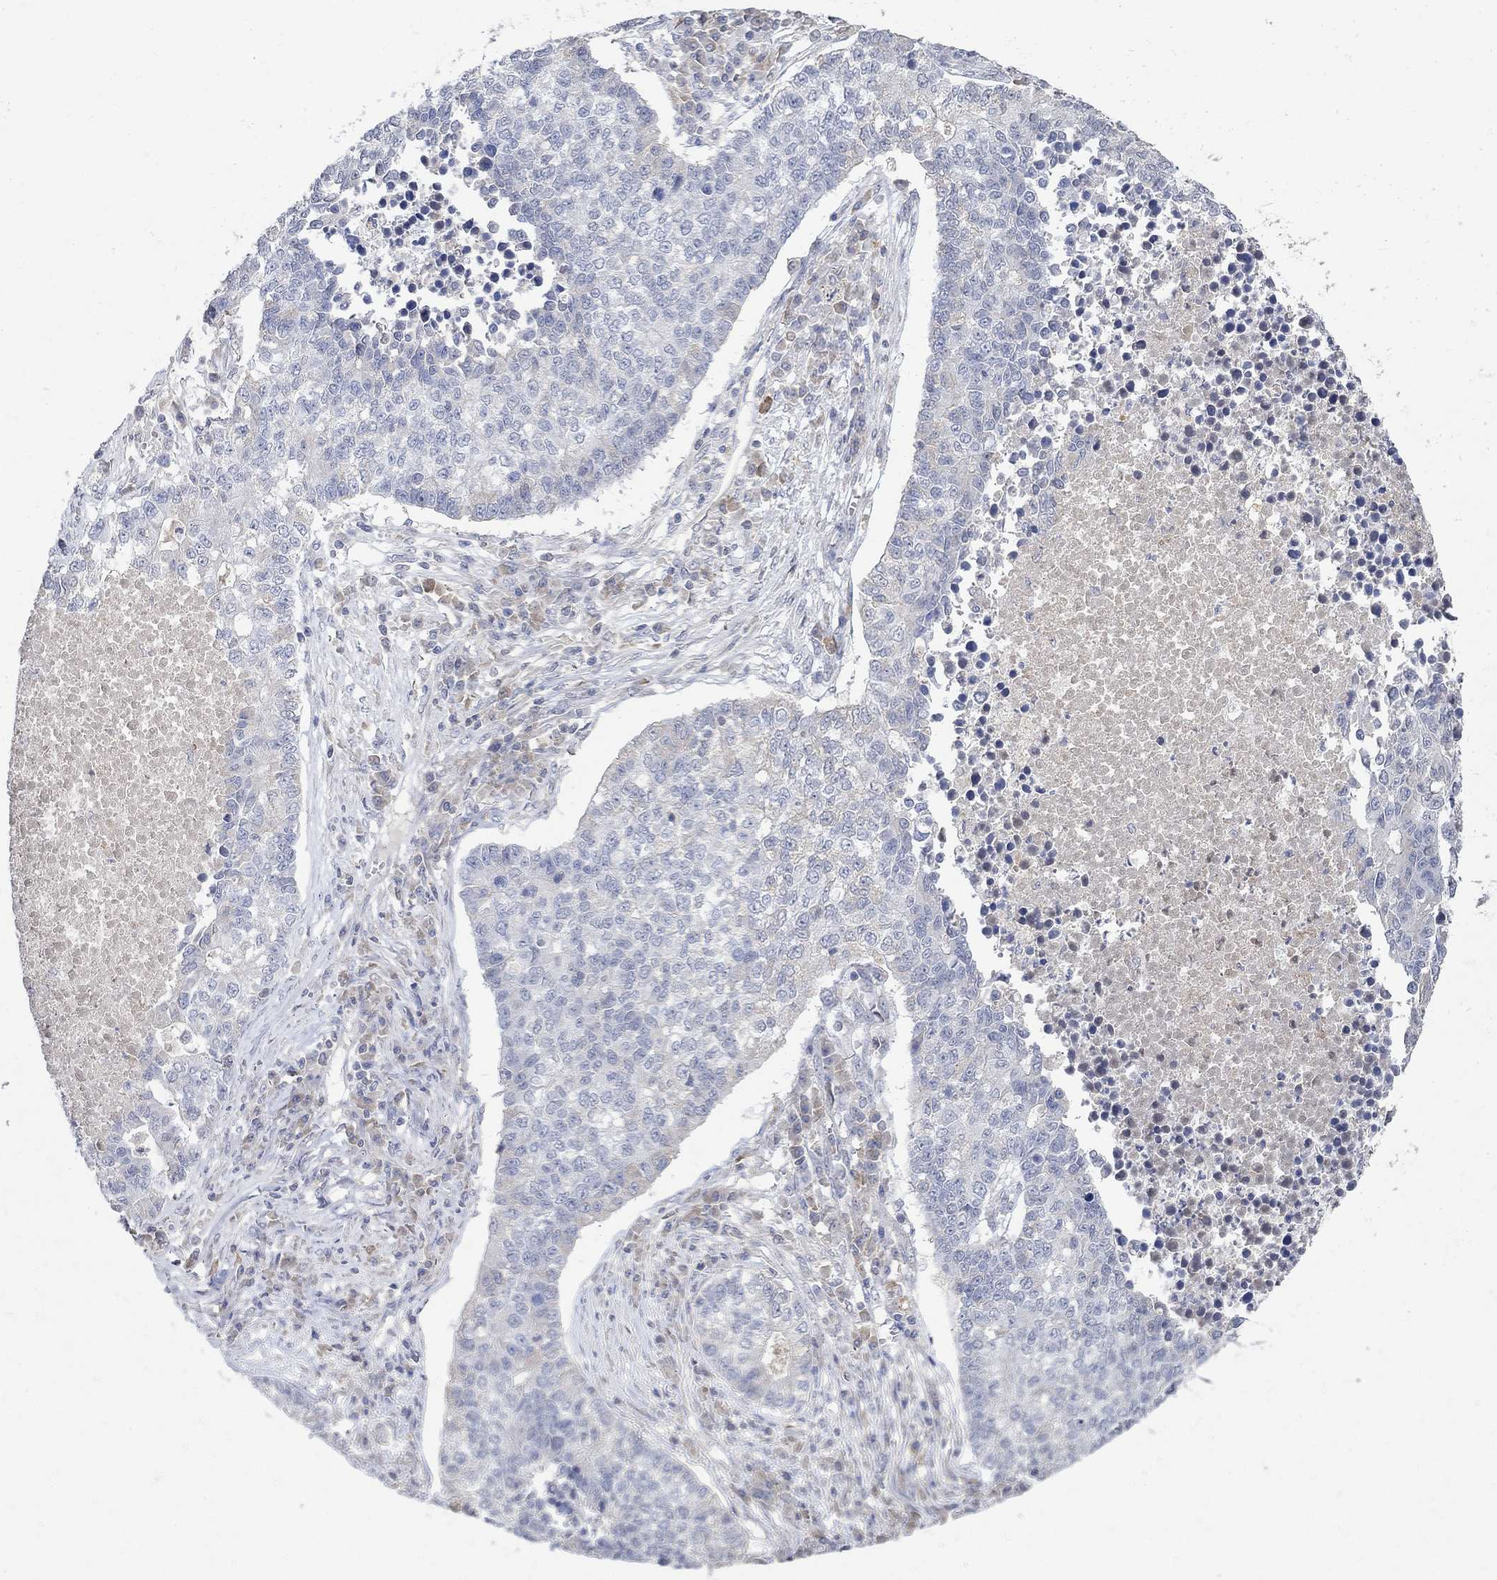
{"staining": {"intensity": "negative", "quantity": "none", "location": "none"}, "tissue": "lung cancer", "cell_type": "Tumor cells", "image_type": "cancer", "snomed": [{"axis": "morphology", "description": "Adenocarcinoma, NOS"}, {"axis": "topography", "description": "Lung"}], "caption": "This is an immunohistochemistry photomicrograph of human lung cancer (adenocarcinoma). There is no staining in tumor cells.", "gene": "TMEM169", "patient": {"sex": "male", "age": 57}}